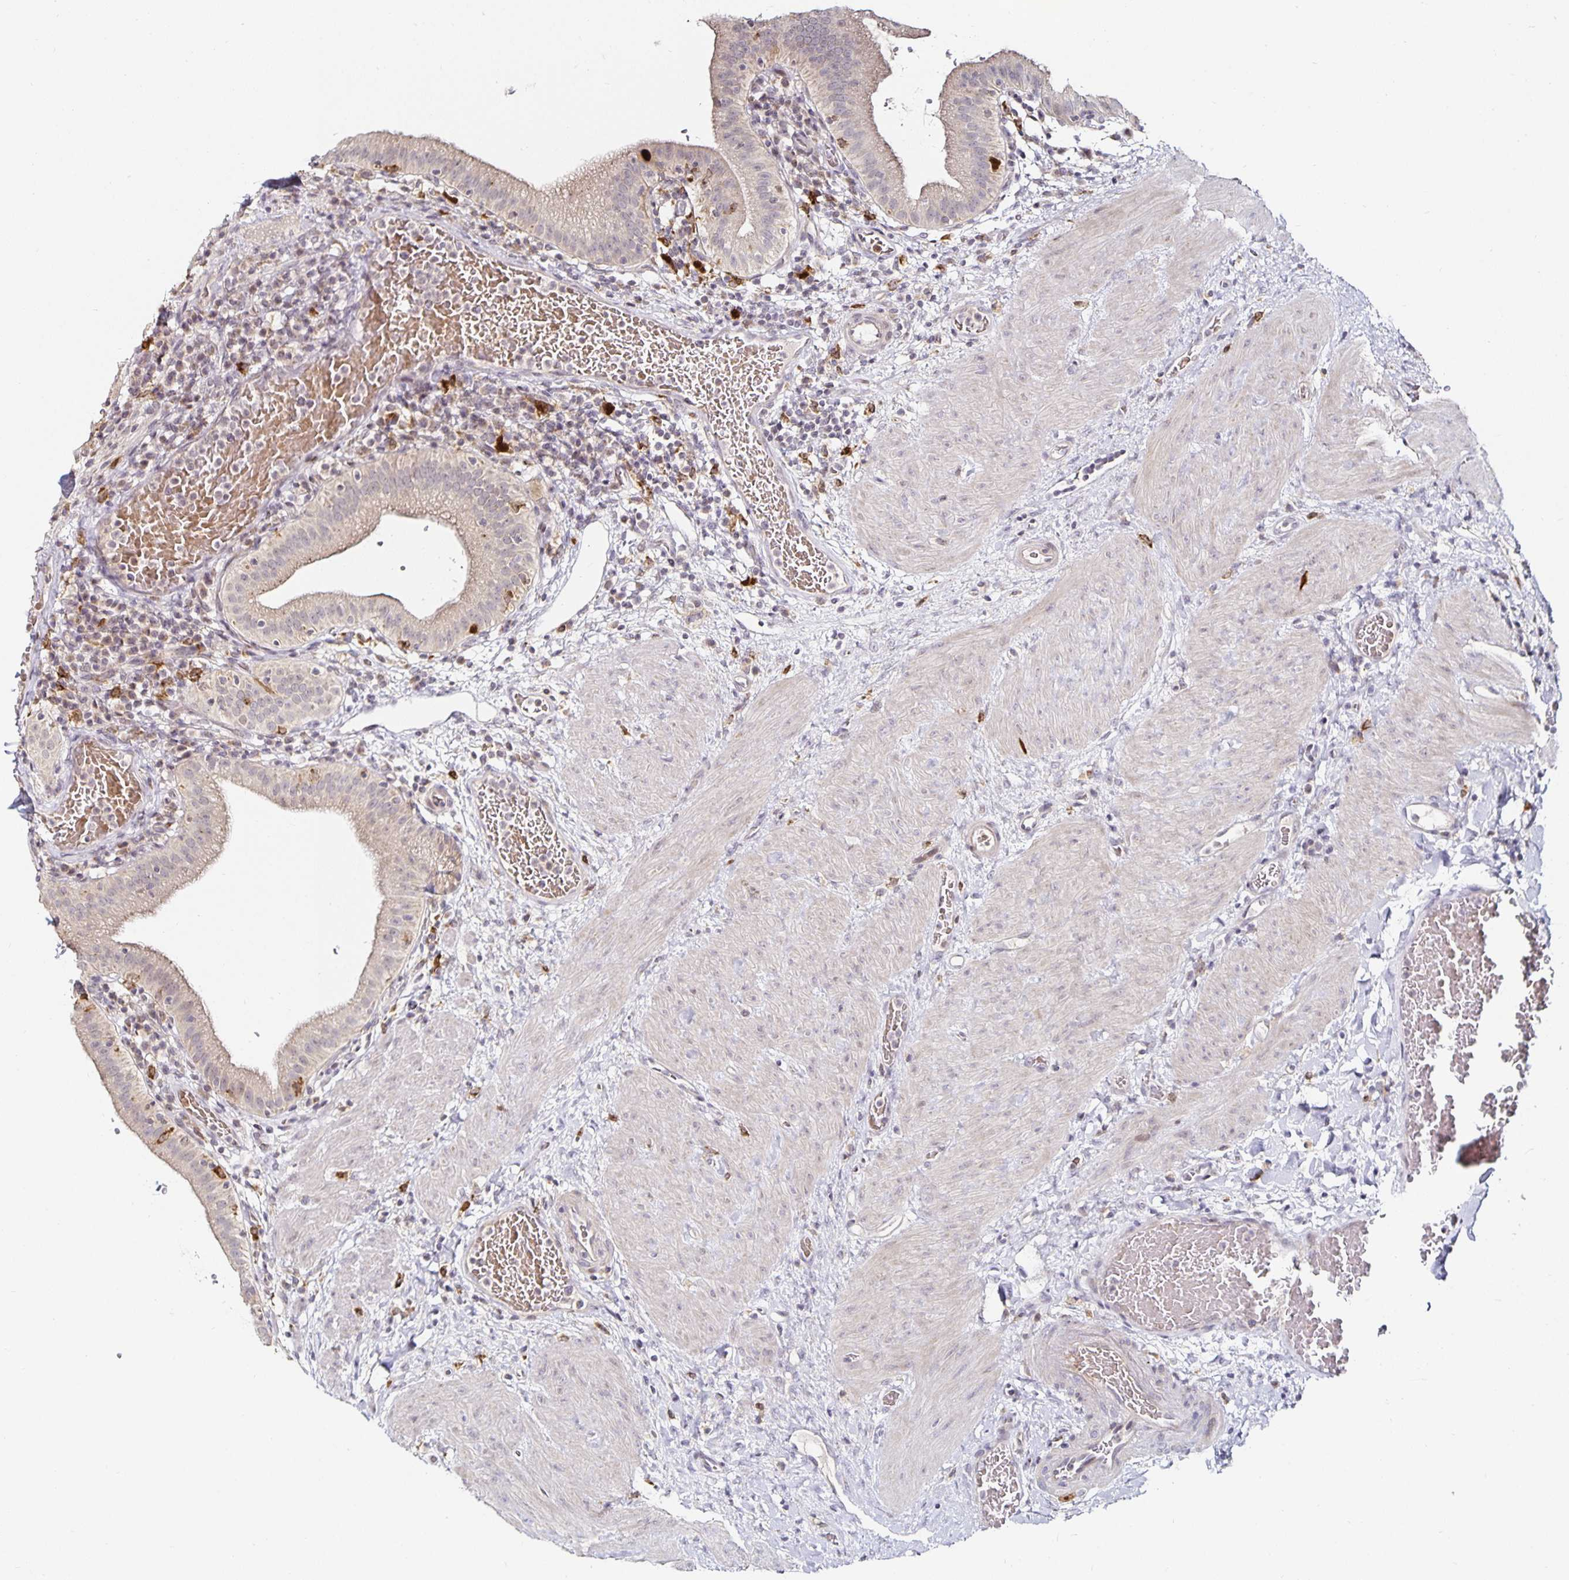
{"staining": {"intensity": "weak", "quantity": "<25%", "location": "cytoplasmic/membranous"}, "tissue": "gallbladder", "cell_type": "Glandular cells", "image_type": "normal", "snomed": [{"axis": "morphology", "description": "Normal tissue, NOS"}, {"axis": "topography", "description": "Gallbladder"}], "caption": "Gallbladder was stained to show a protein in brown. There is no significant positivity in glandular cells. (DAB immunohistochemistry (IHC) visualized using brightfield microscopy, high magnification).", "gene": "ANLN", "patient": {"sex": "male", "age": 26}}